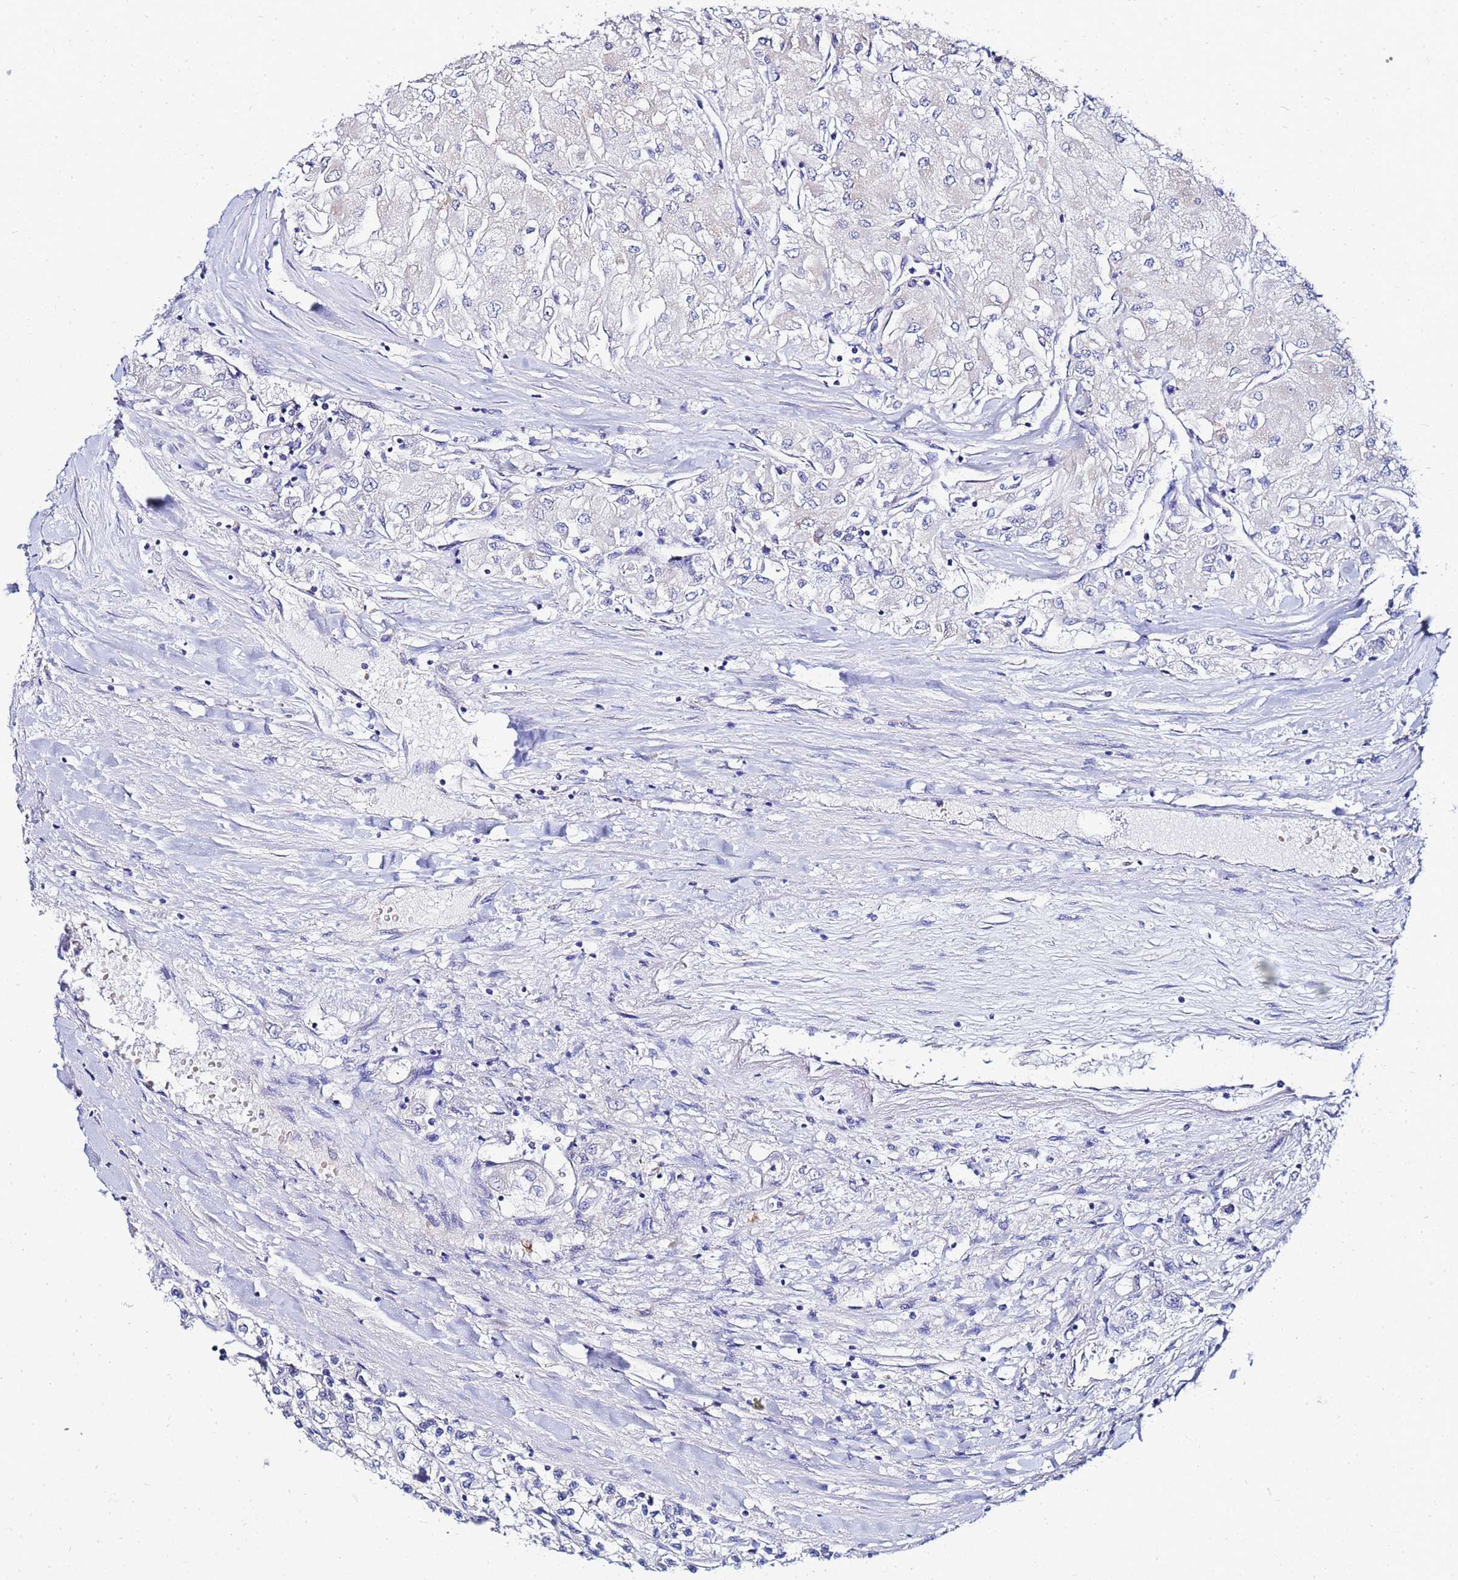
{"staining": {"intensity": "negative", "quantity": "none", "location": "none"}, "tissue": "renal cancer", "cell_type": "Tumor cells", "image_type": "cancer", "snomed": [{"axis": "morphology", "description": "Adenocarcinoma, NOS"}, {"axis": "topography", "description": "Kidney"}], "caption": "This is an IHC photomicrograph of renal adenocarcinoma. There is no expression in tumor cells.", "gene": "FAHD2A", "patient": {"sex": "male", "age": 80}}